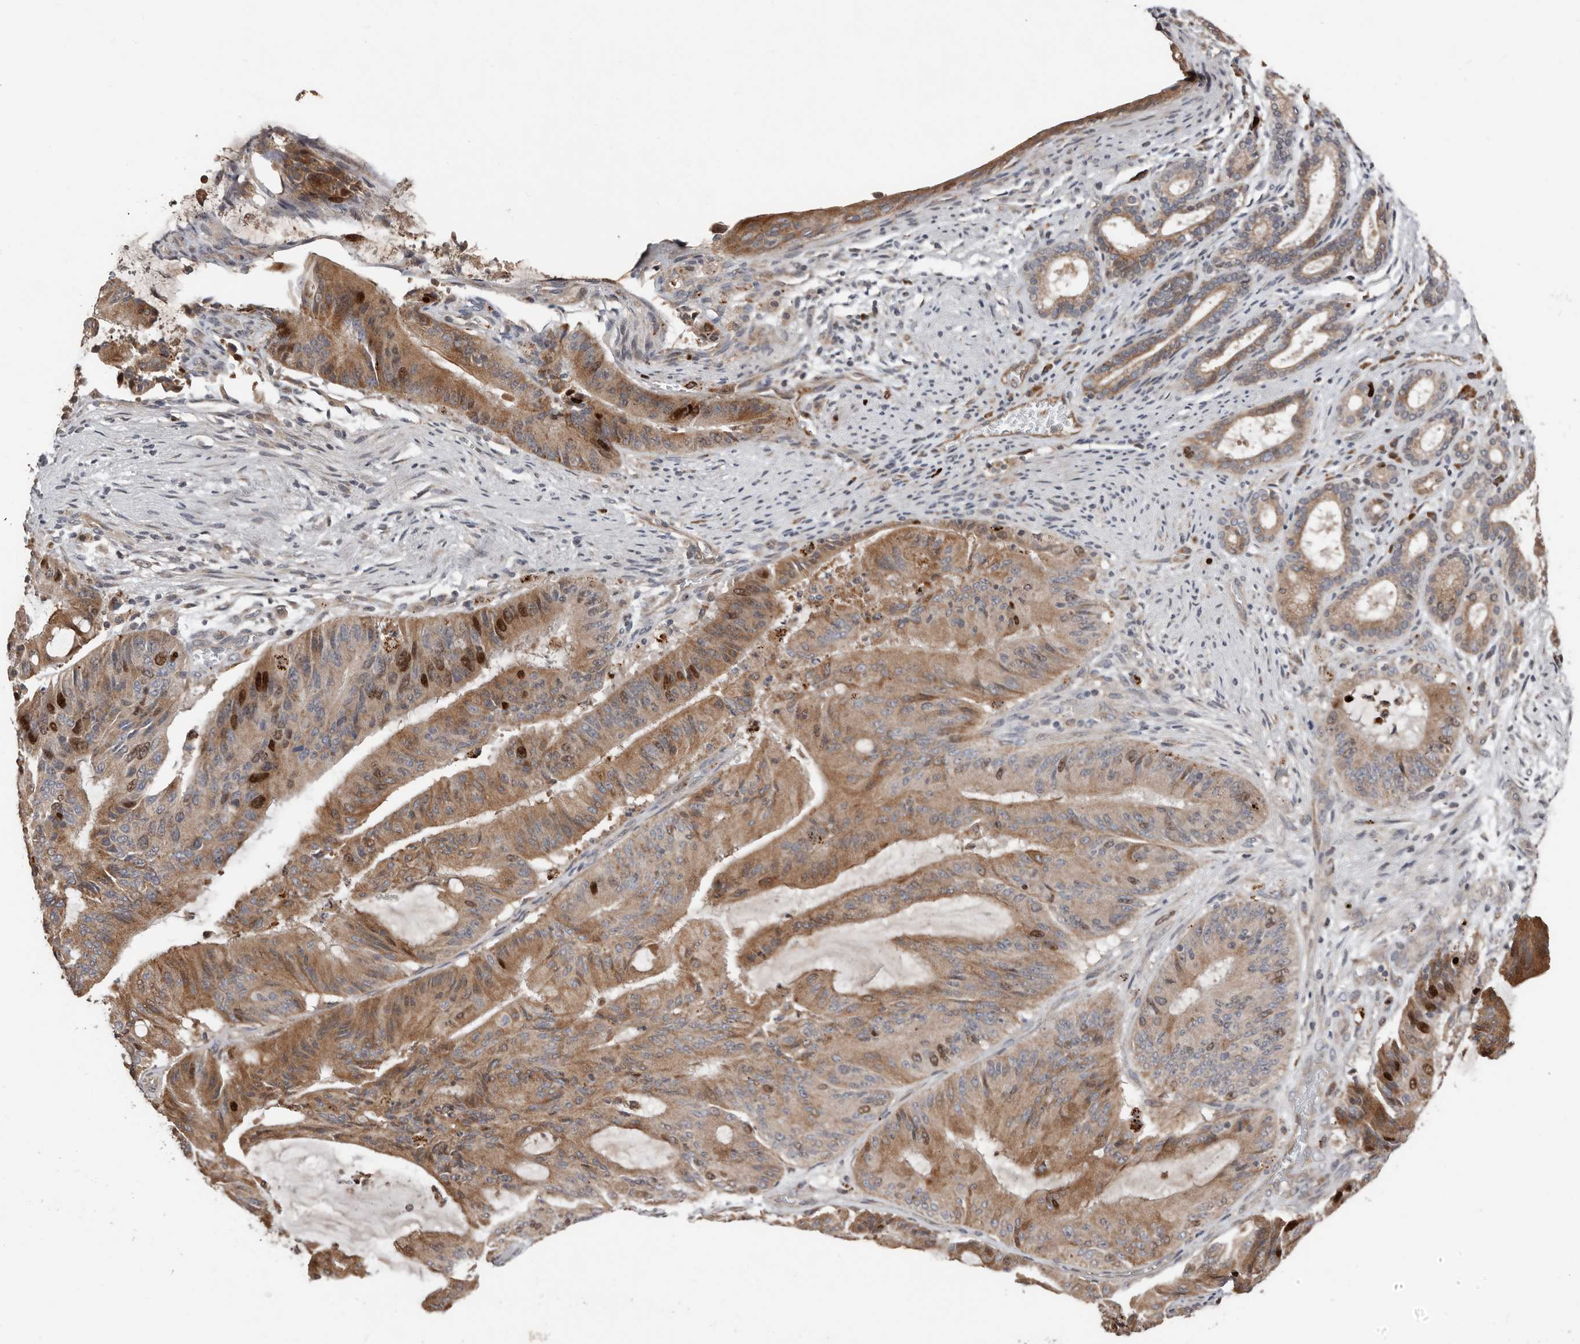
{"staining": {"intensity": "moderate", "quantity": ">75%", "location": "cytoplasmic/membranous,nuclear"}, "tissue": "liver cancer", "cell_type": "Tumor cells", "image_type": "cancer", "snomed": [{"axis": "morphology", "description": "Normal tissue, NOS"}, {"axis": "morphology", "description": "Cholangiocarcinoma"}, {"axis": "topography", "description": "Liver"}, {"axis": "topography", "description": "Peripheral nerve tissue"}], "caption": "Tumor cells reveal medium levels of moderate cytoplasmic/membranous and nuclear staining in about >75% of cells in human liver cancer (cholangiocarcinoma).", "gene": "SMYD4", "patient": {"sex": "female", "age": 73}}